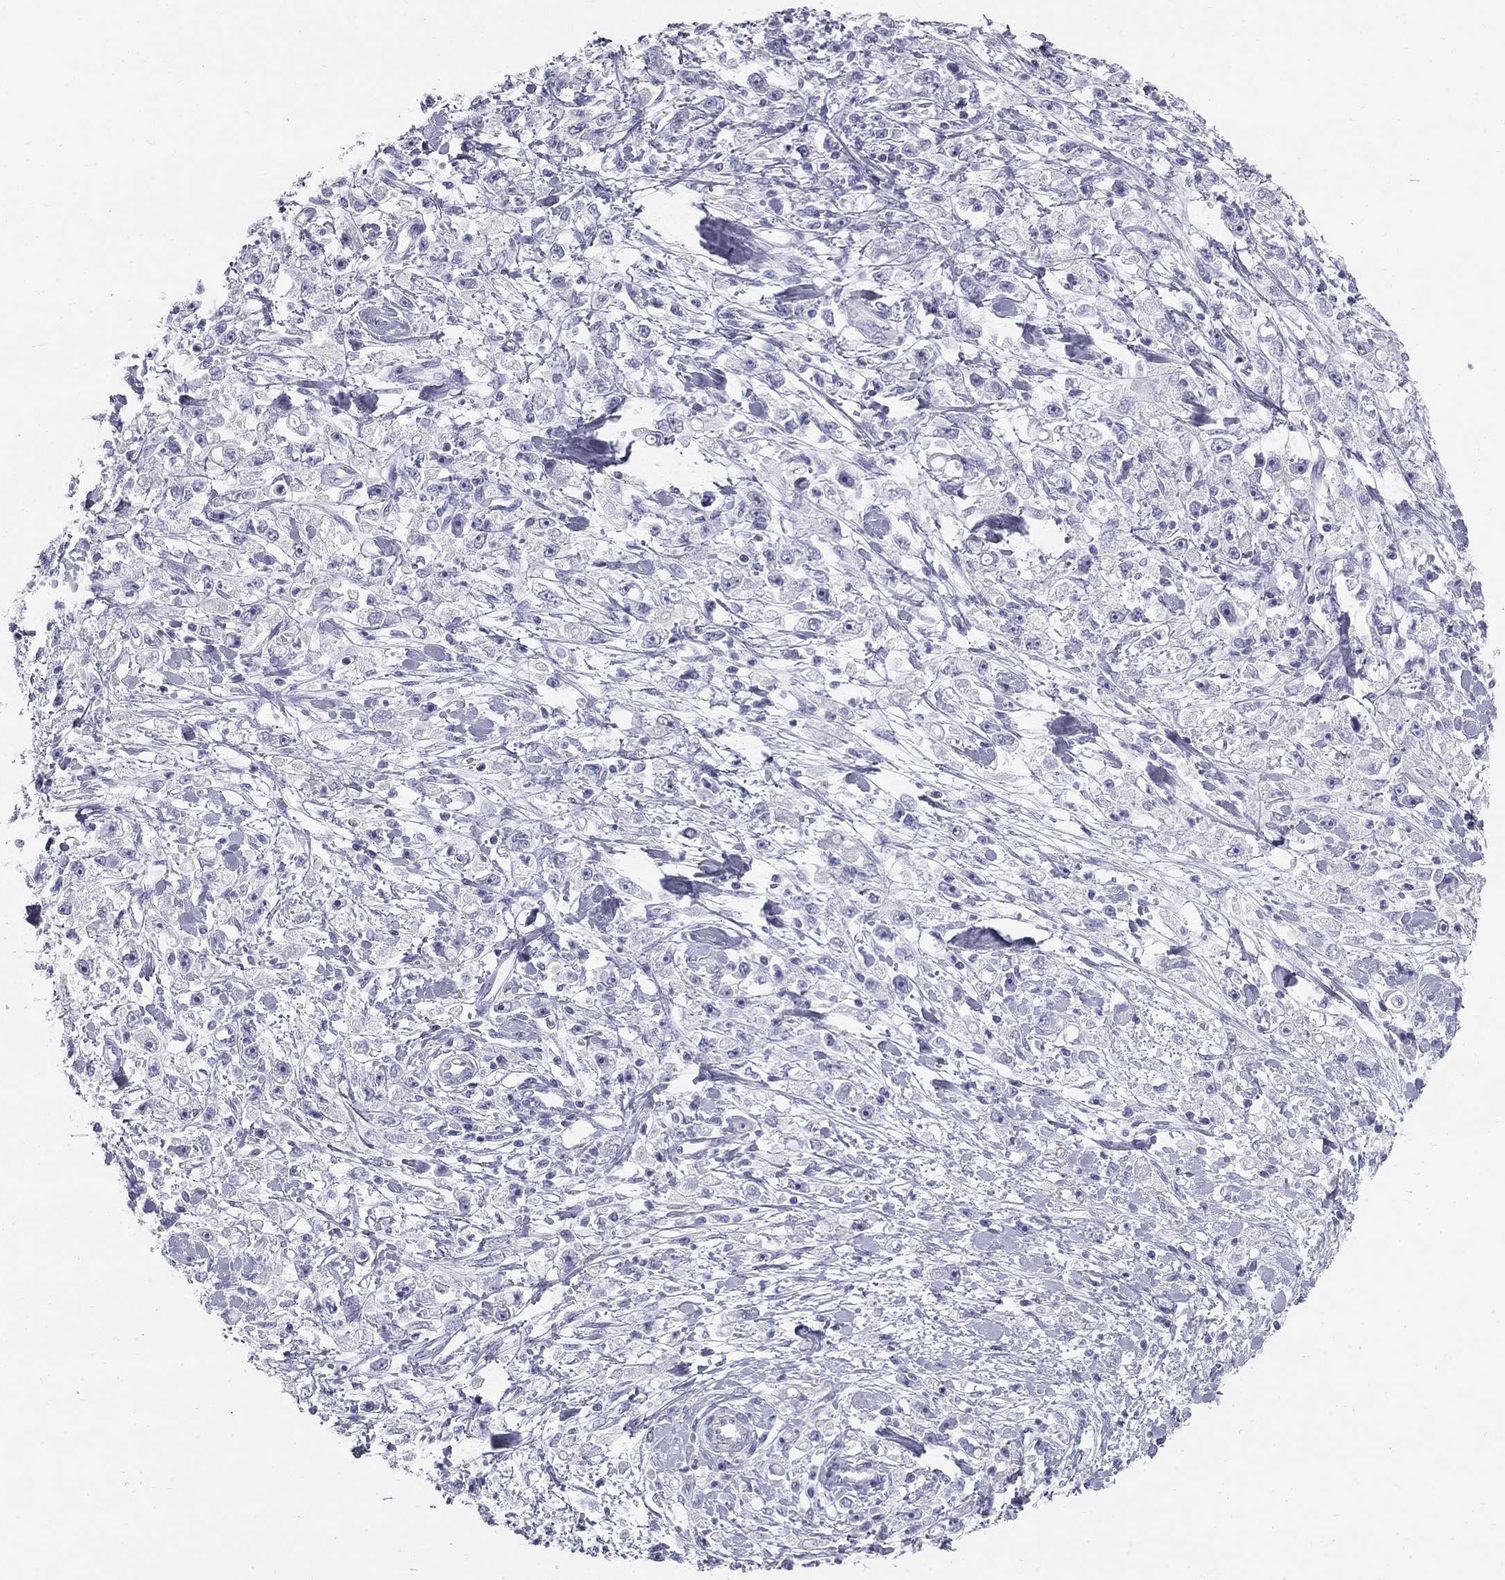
{"staining": {"intensity": "negative", "quantity": "none", "location": "none"}, "tissue": "stomach cancer", "cell_type": "Tumor cells", "image_type": "cancer", "snomed": [{"axis": "morphology", "description": "Adenocarcinoma, NOS"}, {"axis": "topography", "description": "Stomach"}], "caption": "Stomach cancer stained for a protein using immunohistochemistry (IHC) shows no expression tumor cells.", "gene": "SULT2B1", "patient": {"sex": "female", "age": 59}}